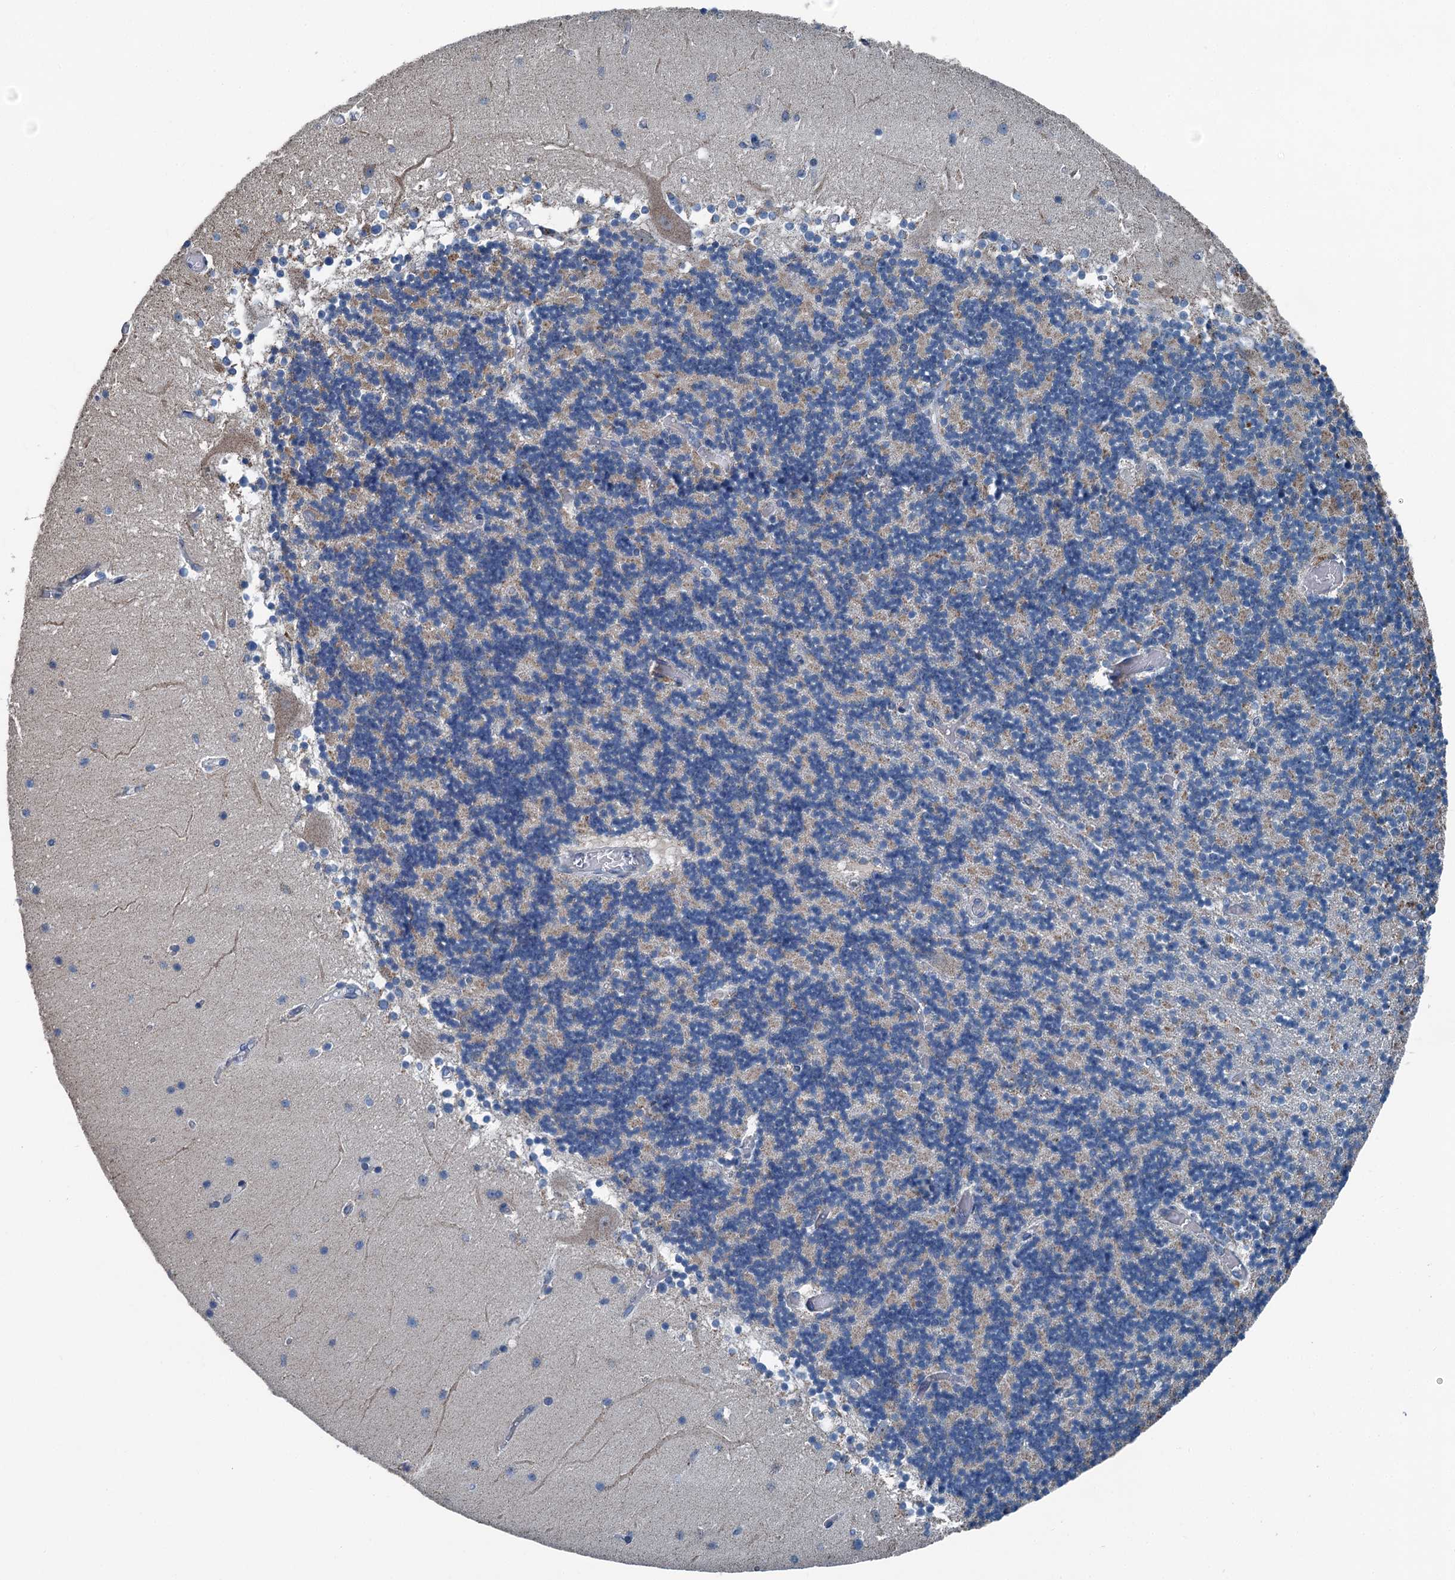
{"staining": {"intensity": "moderate", "quantity": "25%-75%", "location": "cytoplasmic/membranous"}, "tissue": "cerebellum", "cell_type": "Cells in granular layer", "image_type": "normal", "snomed": [{"axis": "morphology", "description": "Normal tissue, NOS"}, {"axis": "topography", "description": "Cerebellum"}], "caption": "A high-resolution micrograph shows IHC staining of unremarkable cerebellum, which reveals moderate cytoplasmic/membranous positivity in about 25%-75% of cells in granular layer.", "gene": "TRPT1", "patient": {"sex": "female", "age": 28}}